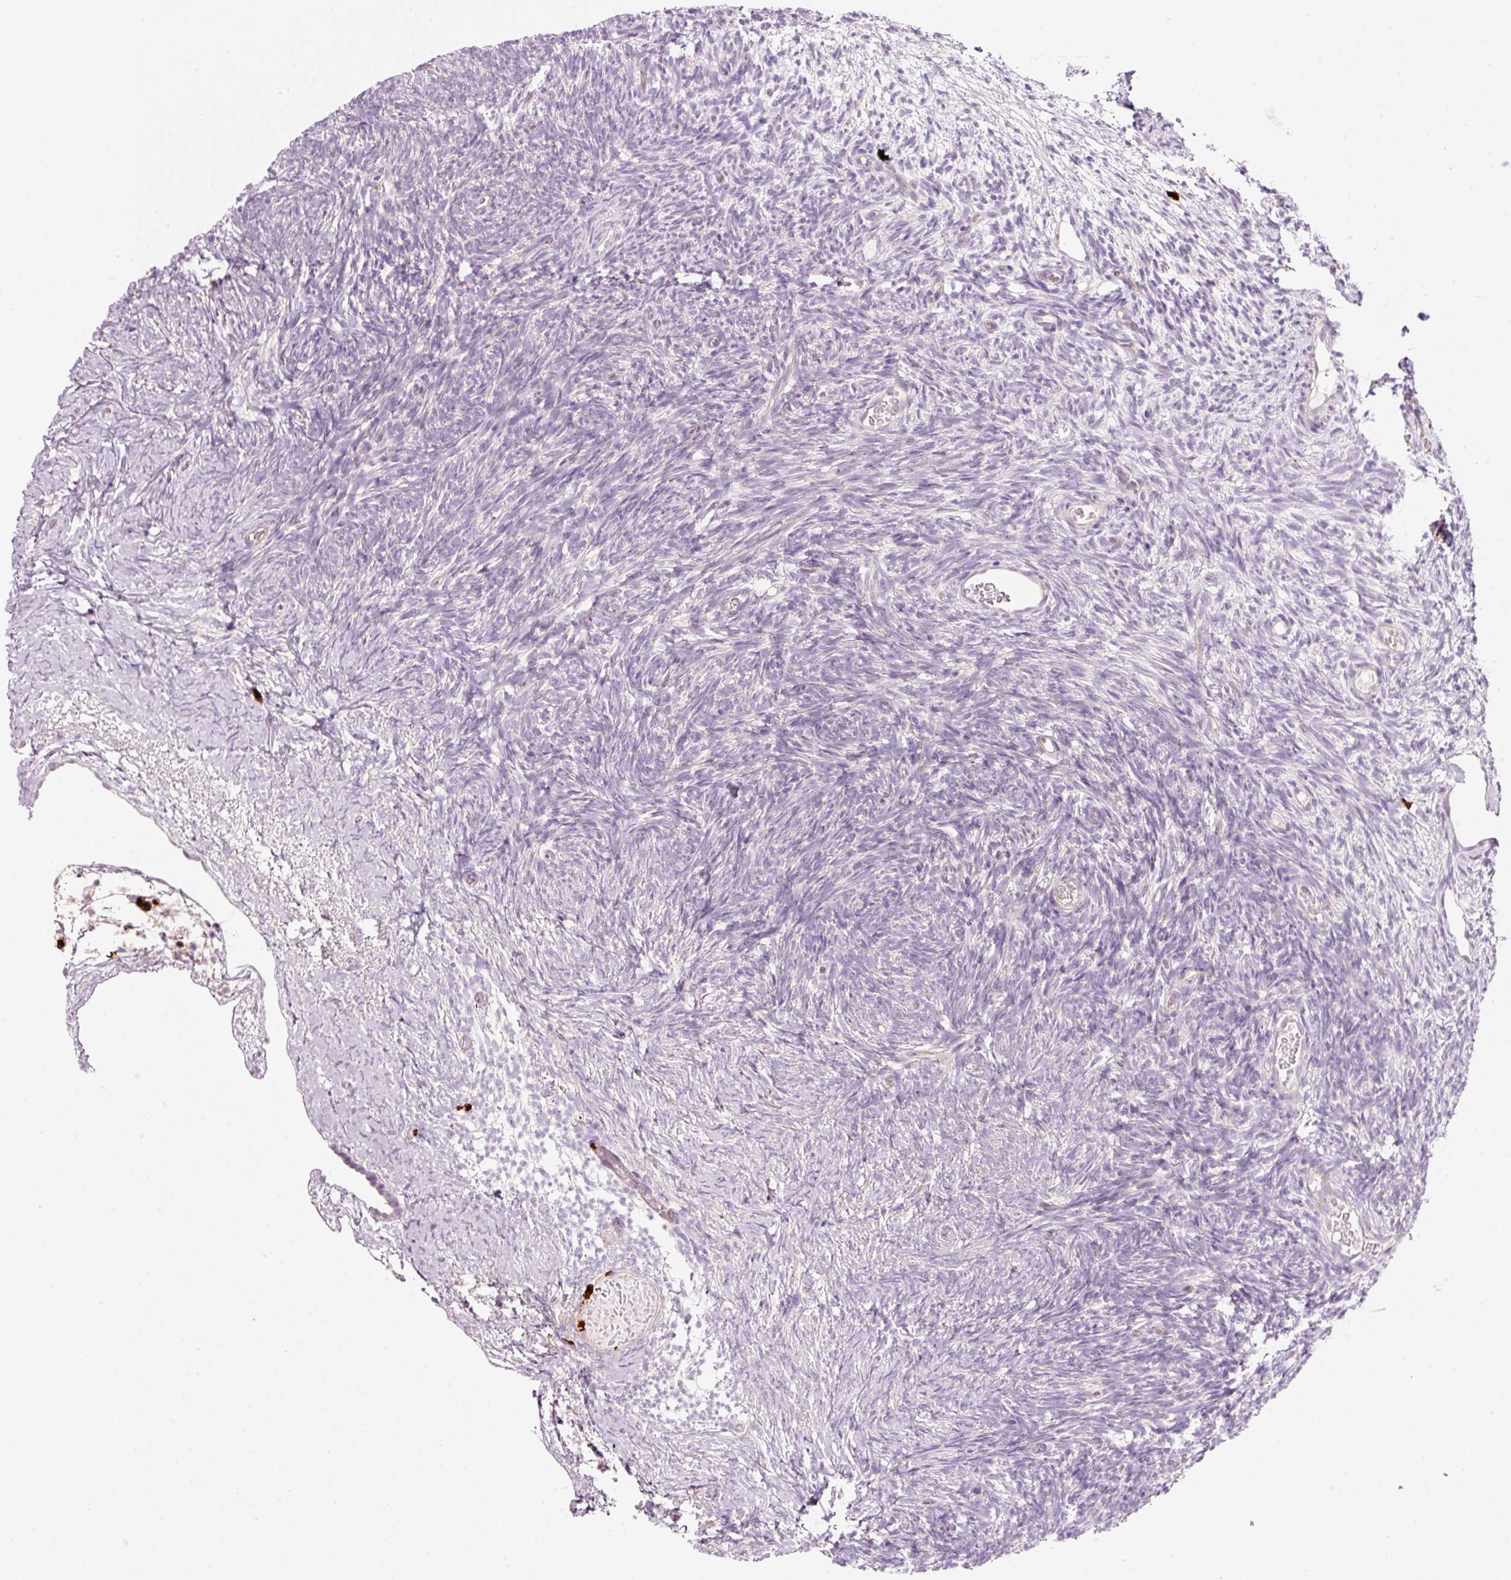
{"staining": {"intensity": "negative", "quantity": "none", "location": "none"}, "tissue": "ovary", "cell_type": "Follicle cells", "image_type": "normal", "snomed": [{"axis": "morphology", "description": "Normal tissue, NOS"}, {"axis": "topography", "description": "Ovary"}], "caption": "Immunohistochemical staining of normal human ovary exhibits no significant expression in follicle cells.", "gene": "MAP3K3", "patient": {"sex": "female", "age": 39}}